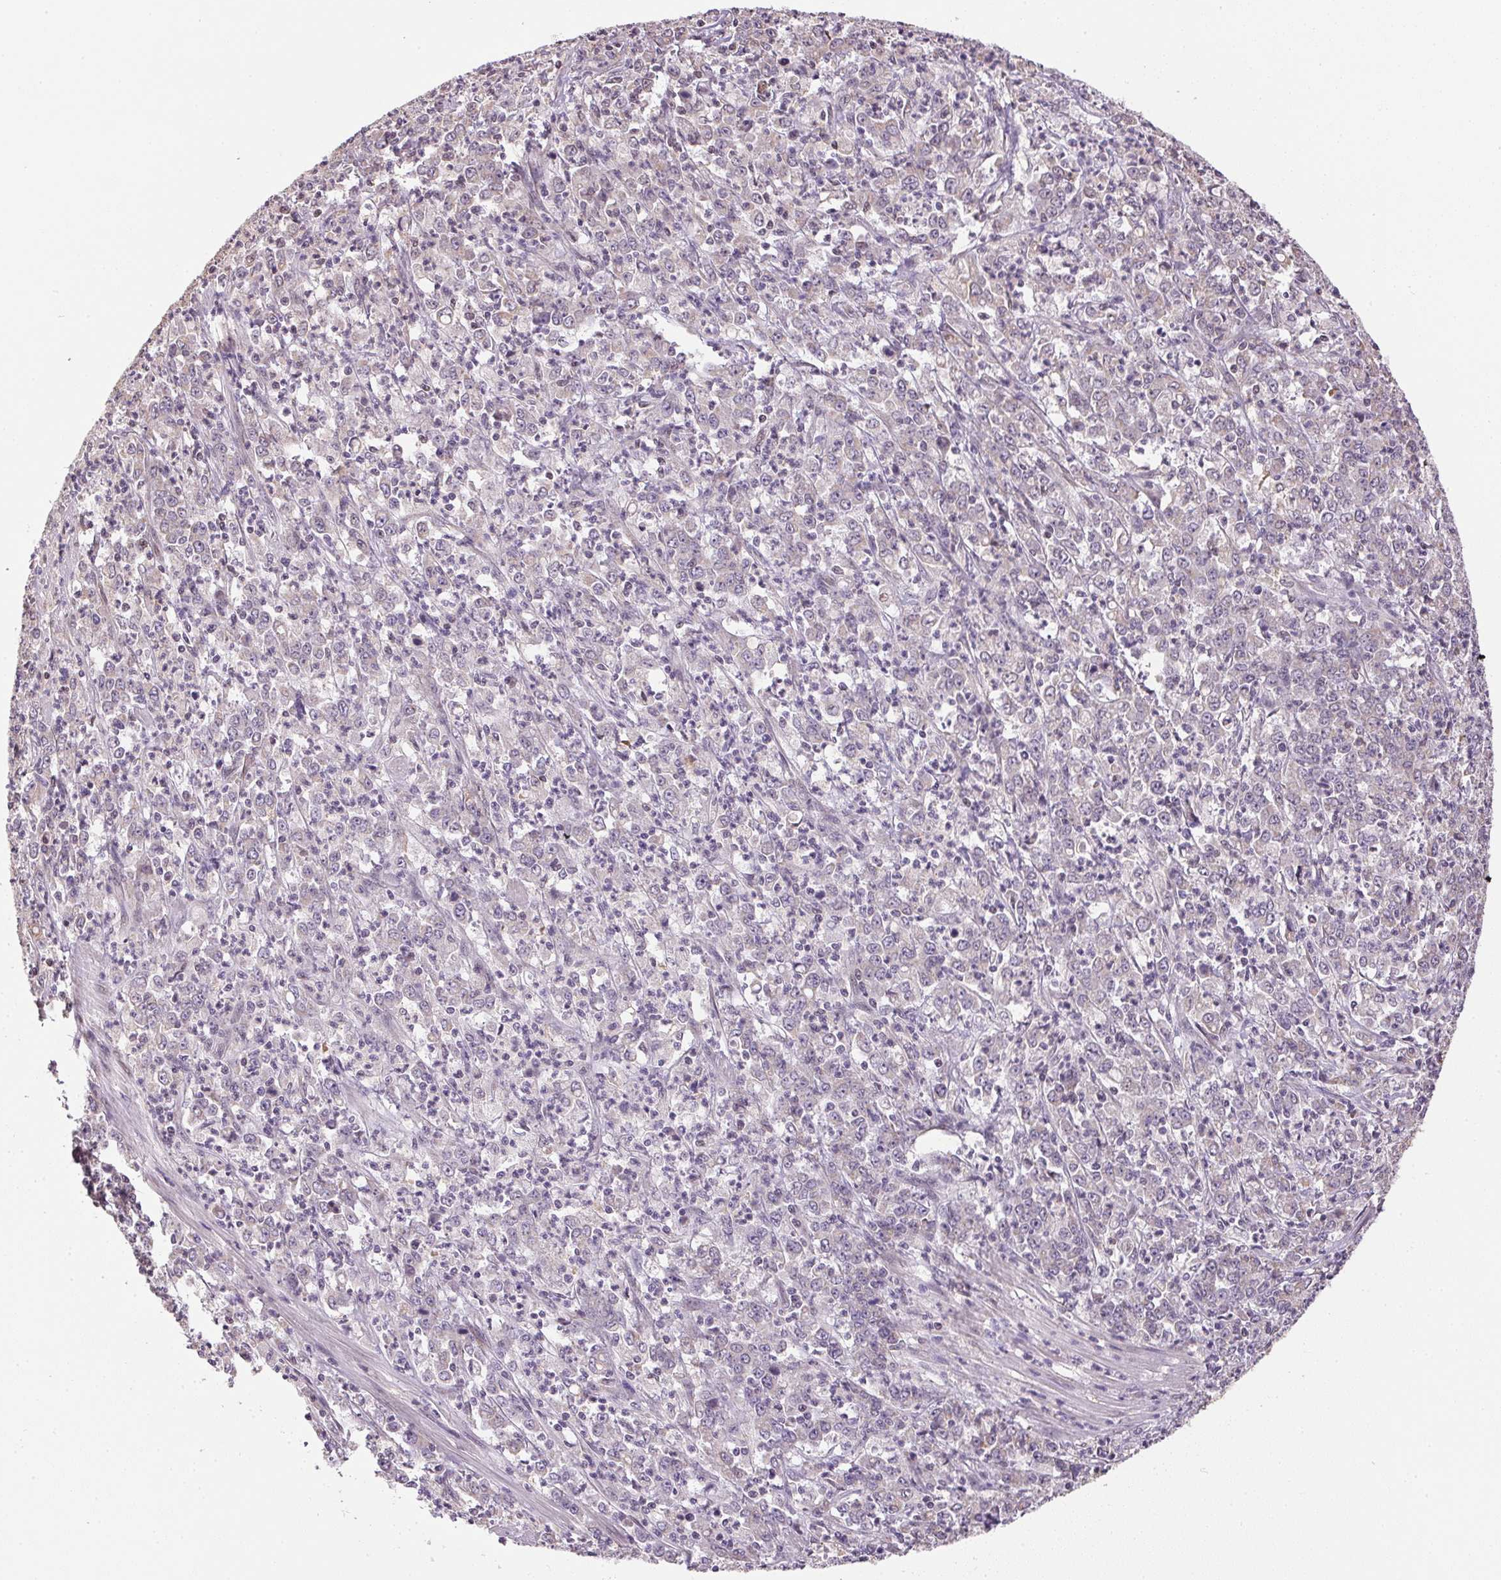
{"staining": {"intensity": "weak", "quantity": "25%-75%", "location": "cytoplasmic/membranous"}, "tissue": "stomach cancer", "cell_type": "Tumor cells", "image_type": "cancer", "snomed": [{"axis": "morphology", "description": "Adenocarcinoma, NOS"}, {"axis": "topography", "description": "Stomach, lower"}], "caption": "Stomach cancer stained with IHC shows weak cytoplasmic/membranous positivity in approximately 25%-75% of tumor cells.", "gene": "SC5D", "patient": {"sex": "female", "age": 71}}